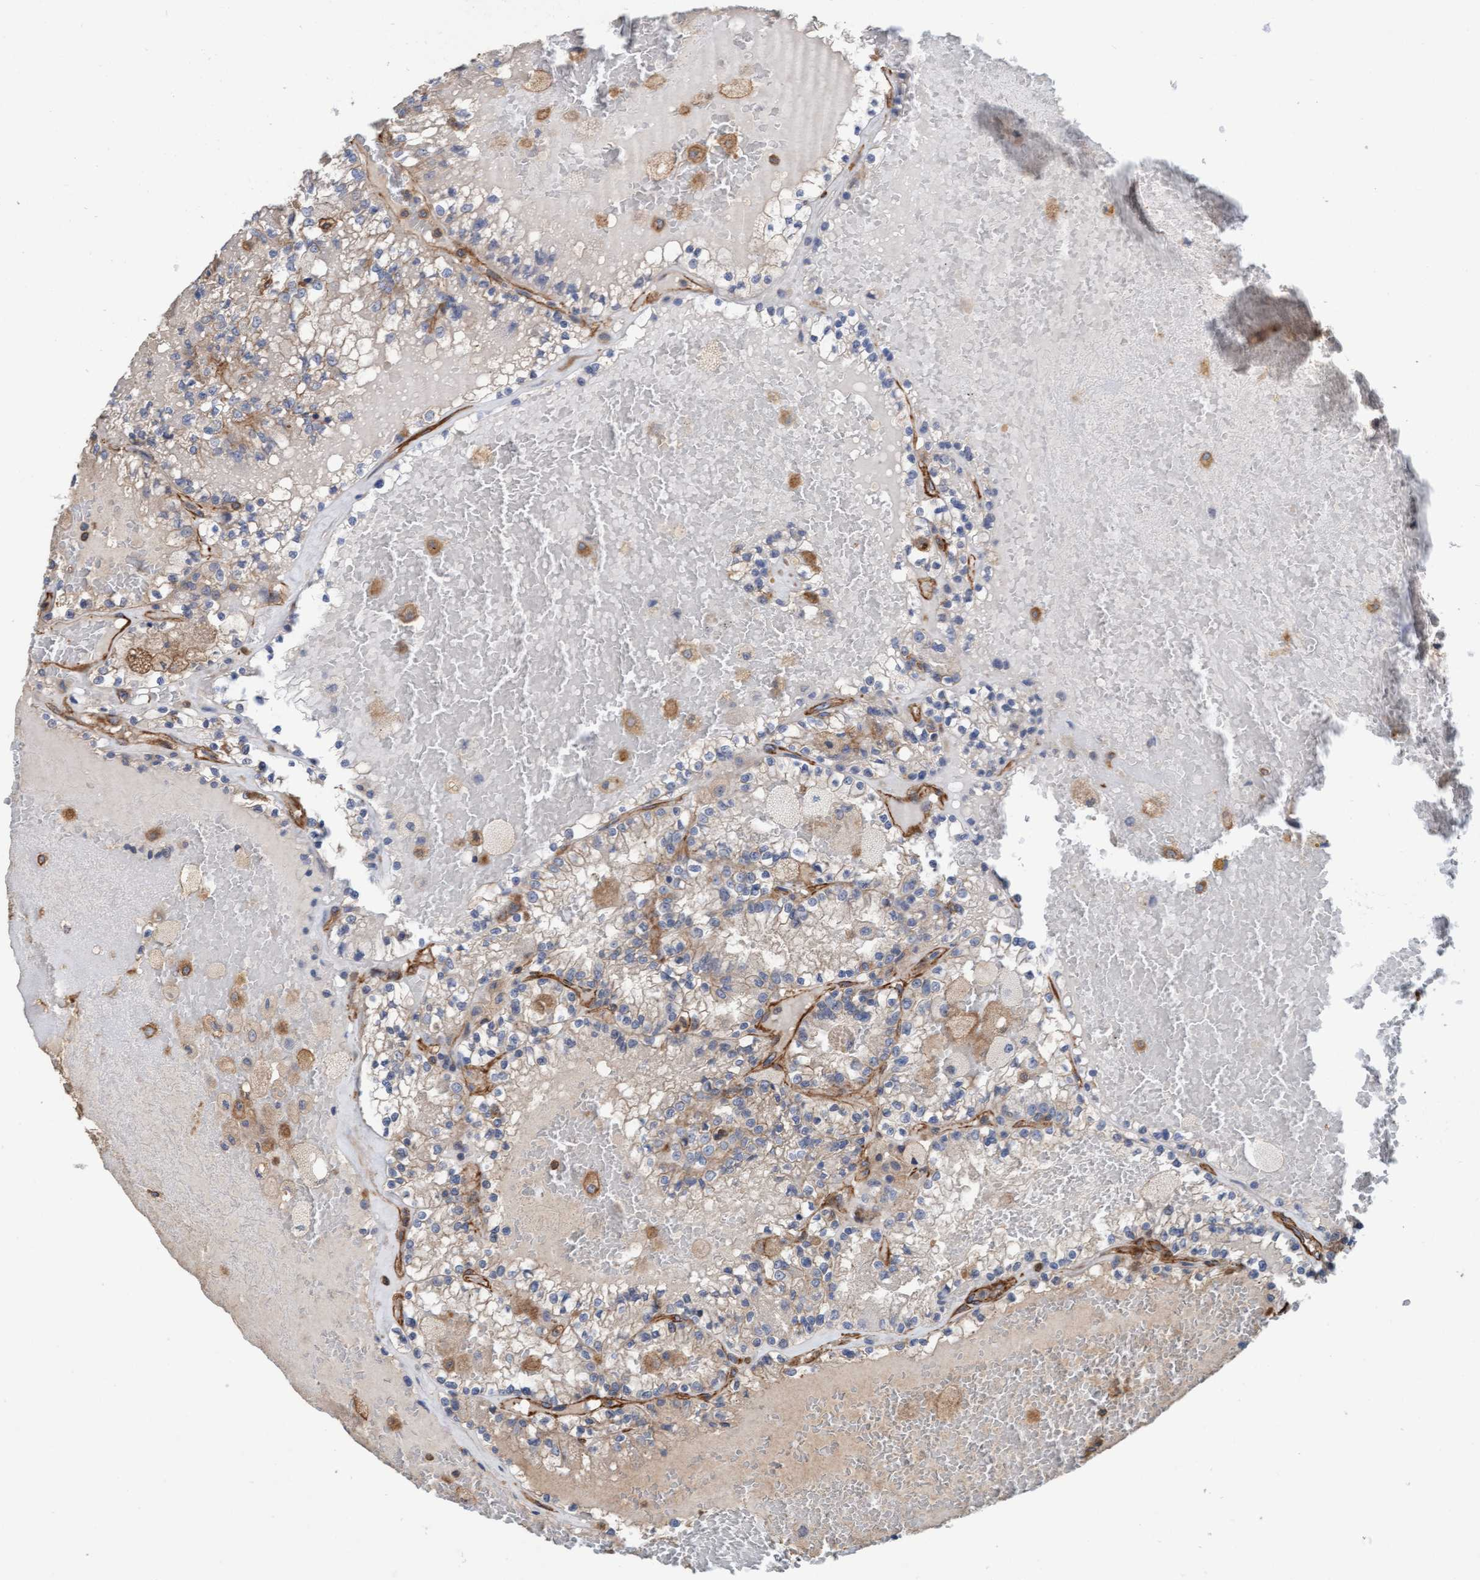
{"staining": {"intensity": "weak", "quantity": "<25%", "location": "cytoplasmic/membranous"}, "tissue": "renal cancer", "cell_type": "Tumor cells", "image_type": "cancer", "snomed": [{"axis": "morphology", "description": "Adenocarcinoma, NOS"}, {"axis": "topography", "description": "Kidney"}], "caption": "High magnification brightfield microscopy of renal adenocarcinoma stained with DAB (brown) and counterstained with hematoxylin (blue): tumor cells show no significant staining.", "gene": "STXBP4", "patient": {"sex": "female", "age": 56}}